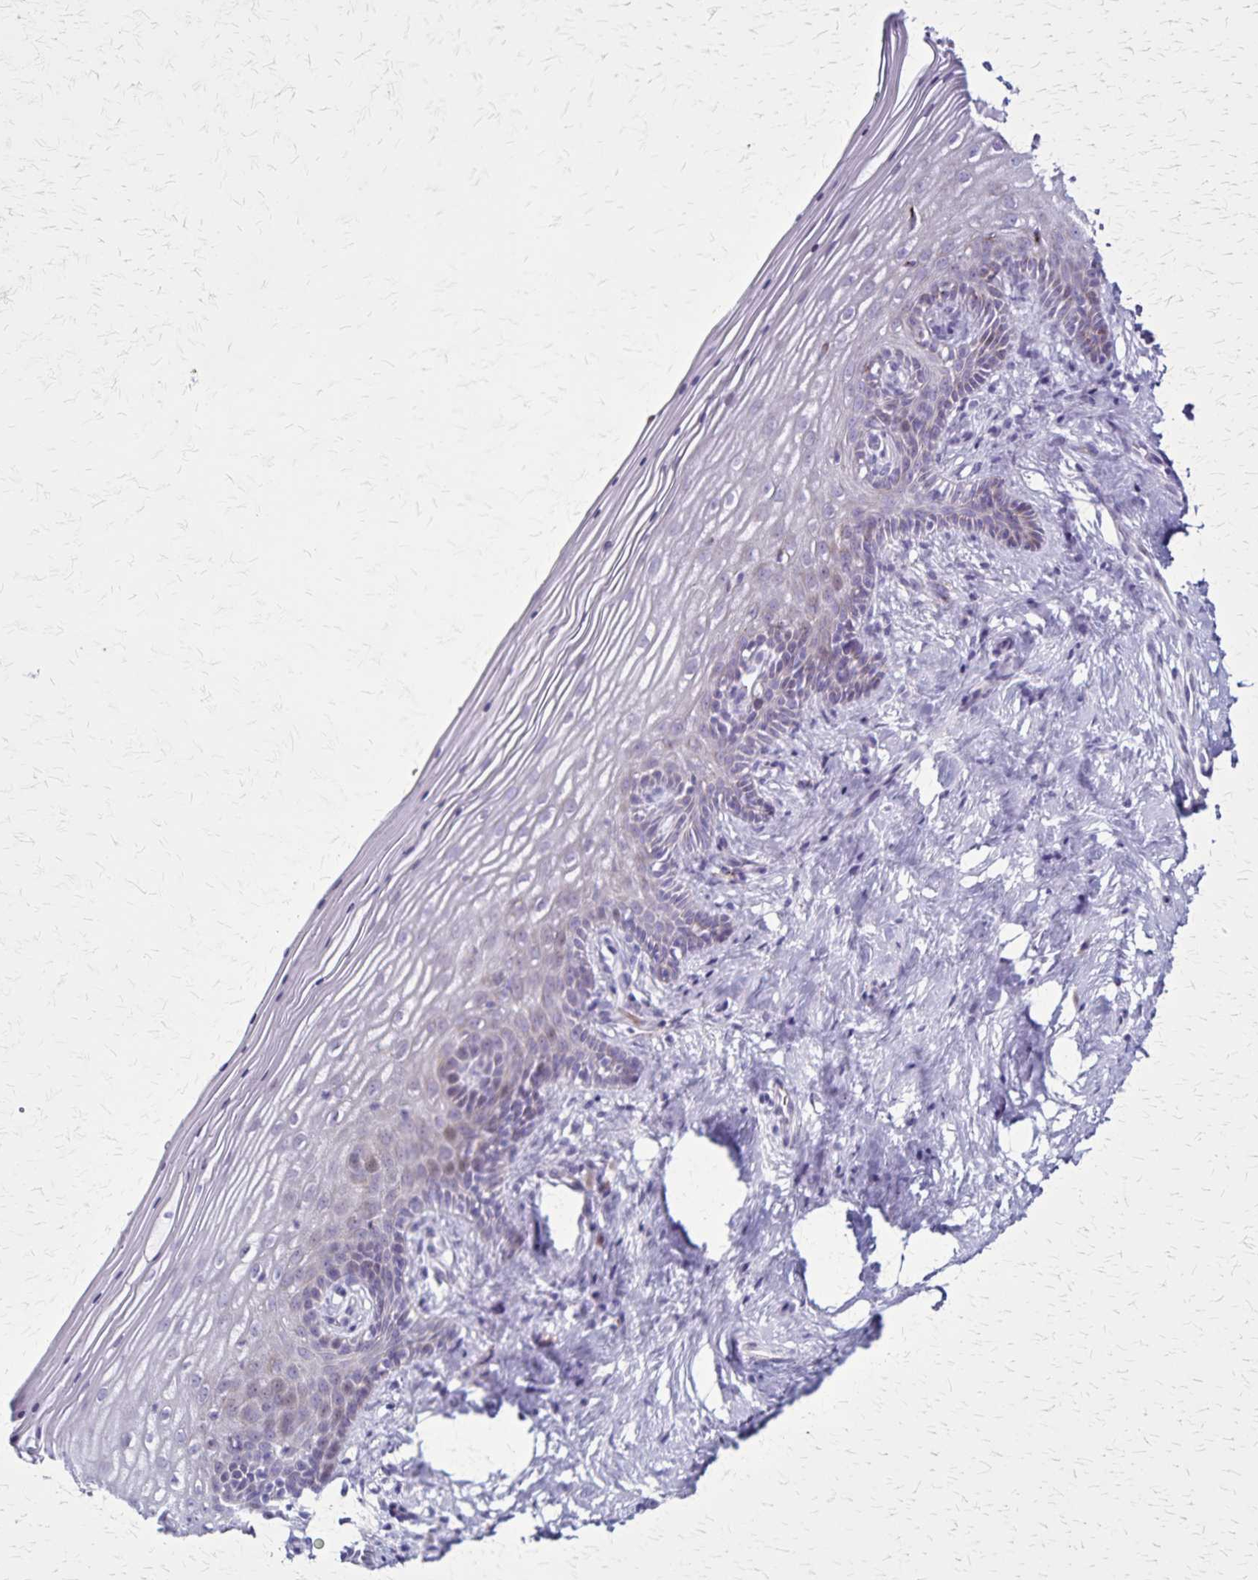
{"staining": {"intensity": "weak", "quantity": "<25%", "location": "cytoplasmic/membranous"}, "tissue": "vagina", "cell_type": "Squamous epithelial cells", "image_type": "normal", "snomed": [{"axis": "morphology", "description": "Normal tissue, NOS"}, {"axis": "topography", "description": "Vagina"}], "caption": "Immunohistochemistry of normal vagina exhibits no positivity in squamous epithelial cells. (DAB immunohistochemistry with hematoxylin counter stain).", "gene": "OR51B5", "patient": {"sex": "female", "age": 45}}